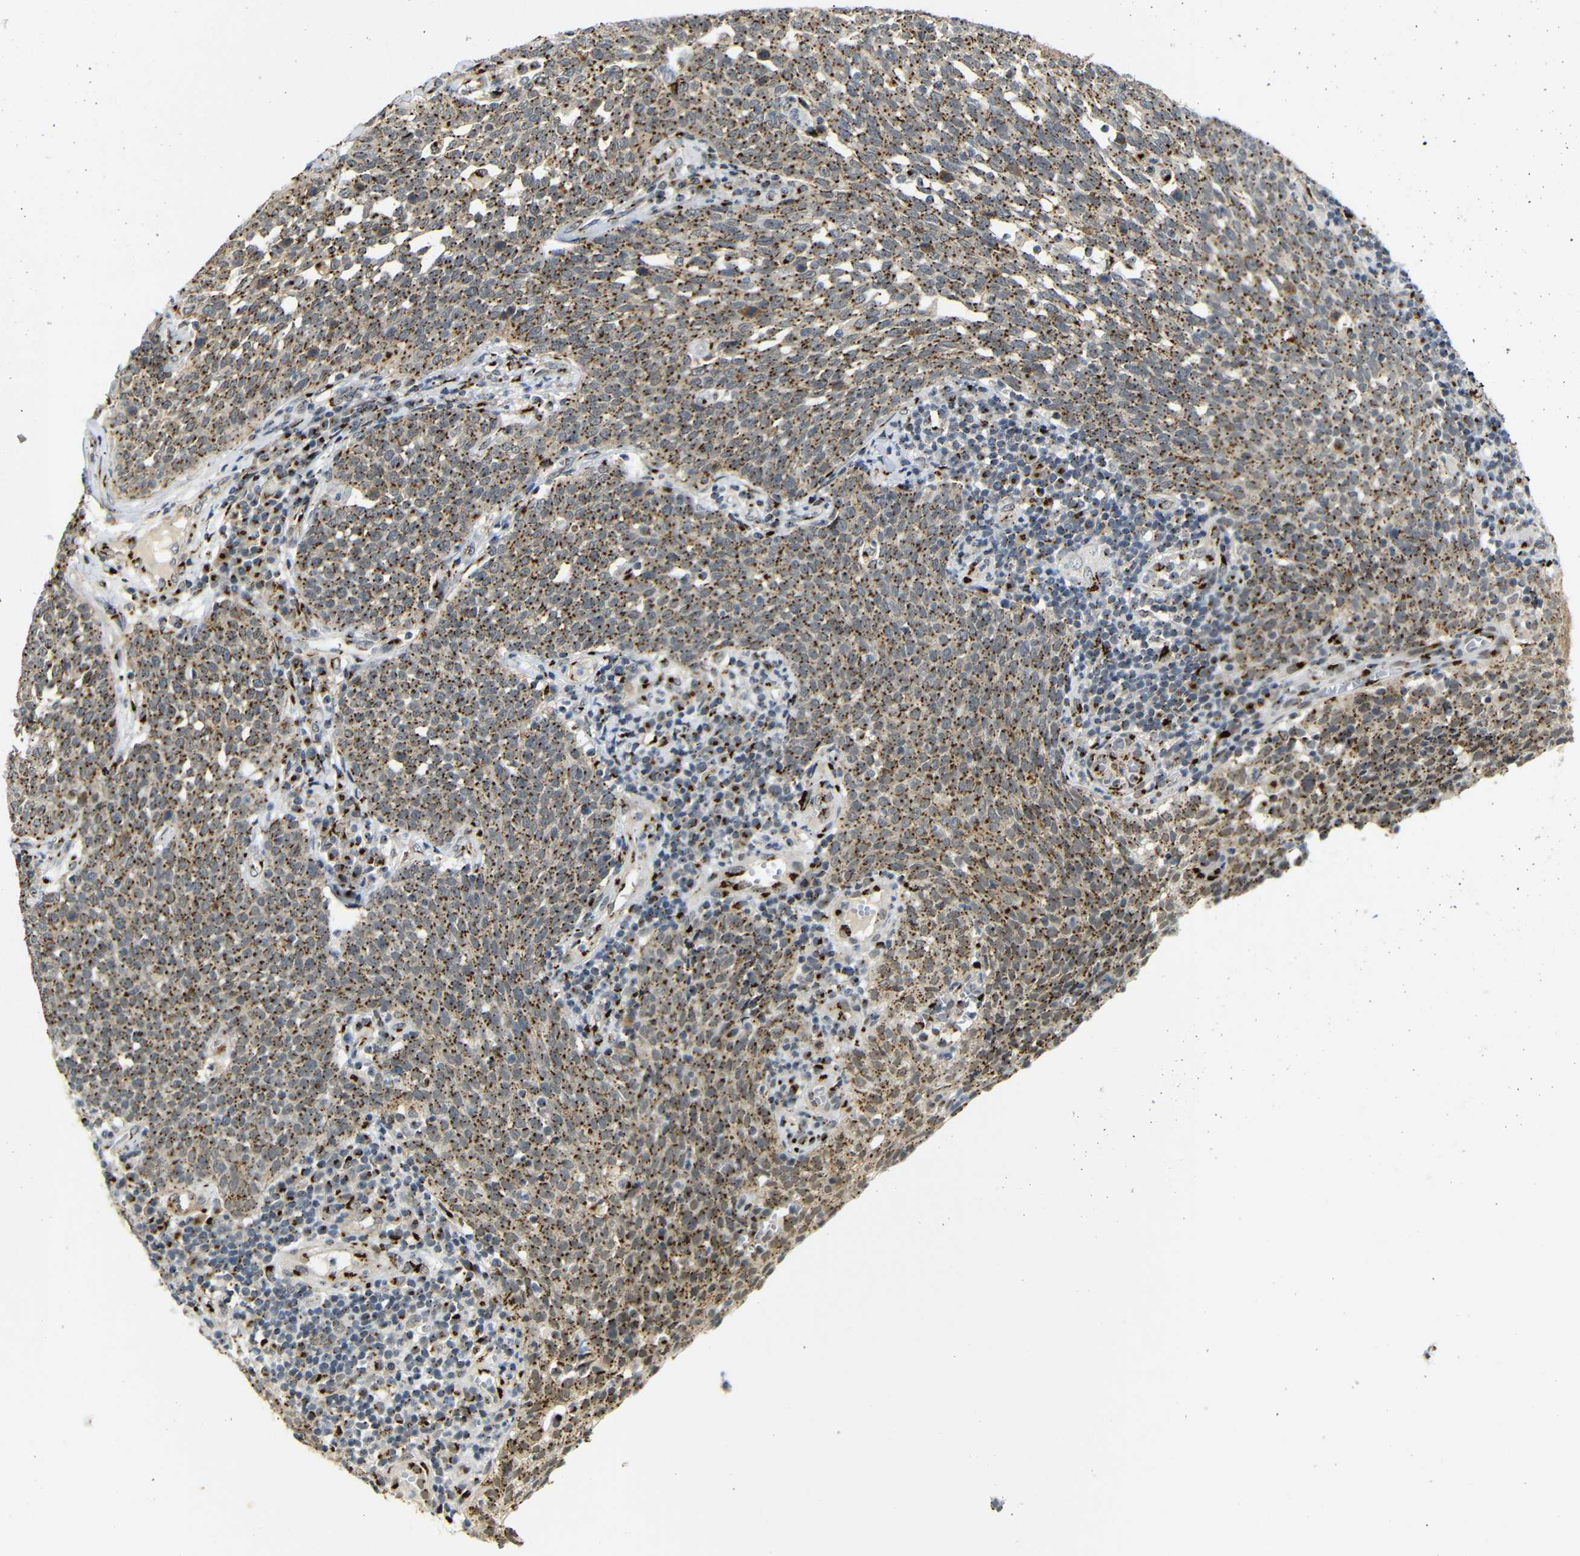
{"staining": {"intensity": "moderate", "quantity": ">75%", "location": "cytoplasmic/membranous"}, "tissue": "cervical cancer", "cell_type": "Tumor cells", "image_type": "cancer", "snomed": [{"axis": "morphology", "description": "Squamous cell carcinoma, NOS"}, {"axis": "topography", "description": "Cervix"}], "caption": "High-magnification brightfield microscopy of cervical squamous cell carcinoma stained with DAB (brown) and counterstained with hematoxylin (blue). tumor cells exhibit moderate cytoplasmic/membranous positivity is appreciated in about>75% of cells. (Brightfield microscopy of DAB IHC at high magnification).", "gene": "TGOLN2", "patient": {"sex": "female", "age": 34}}